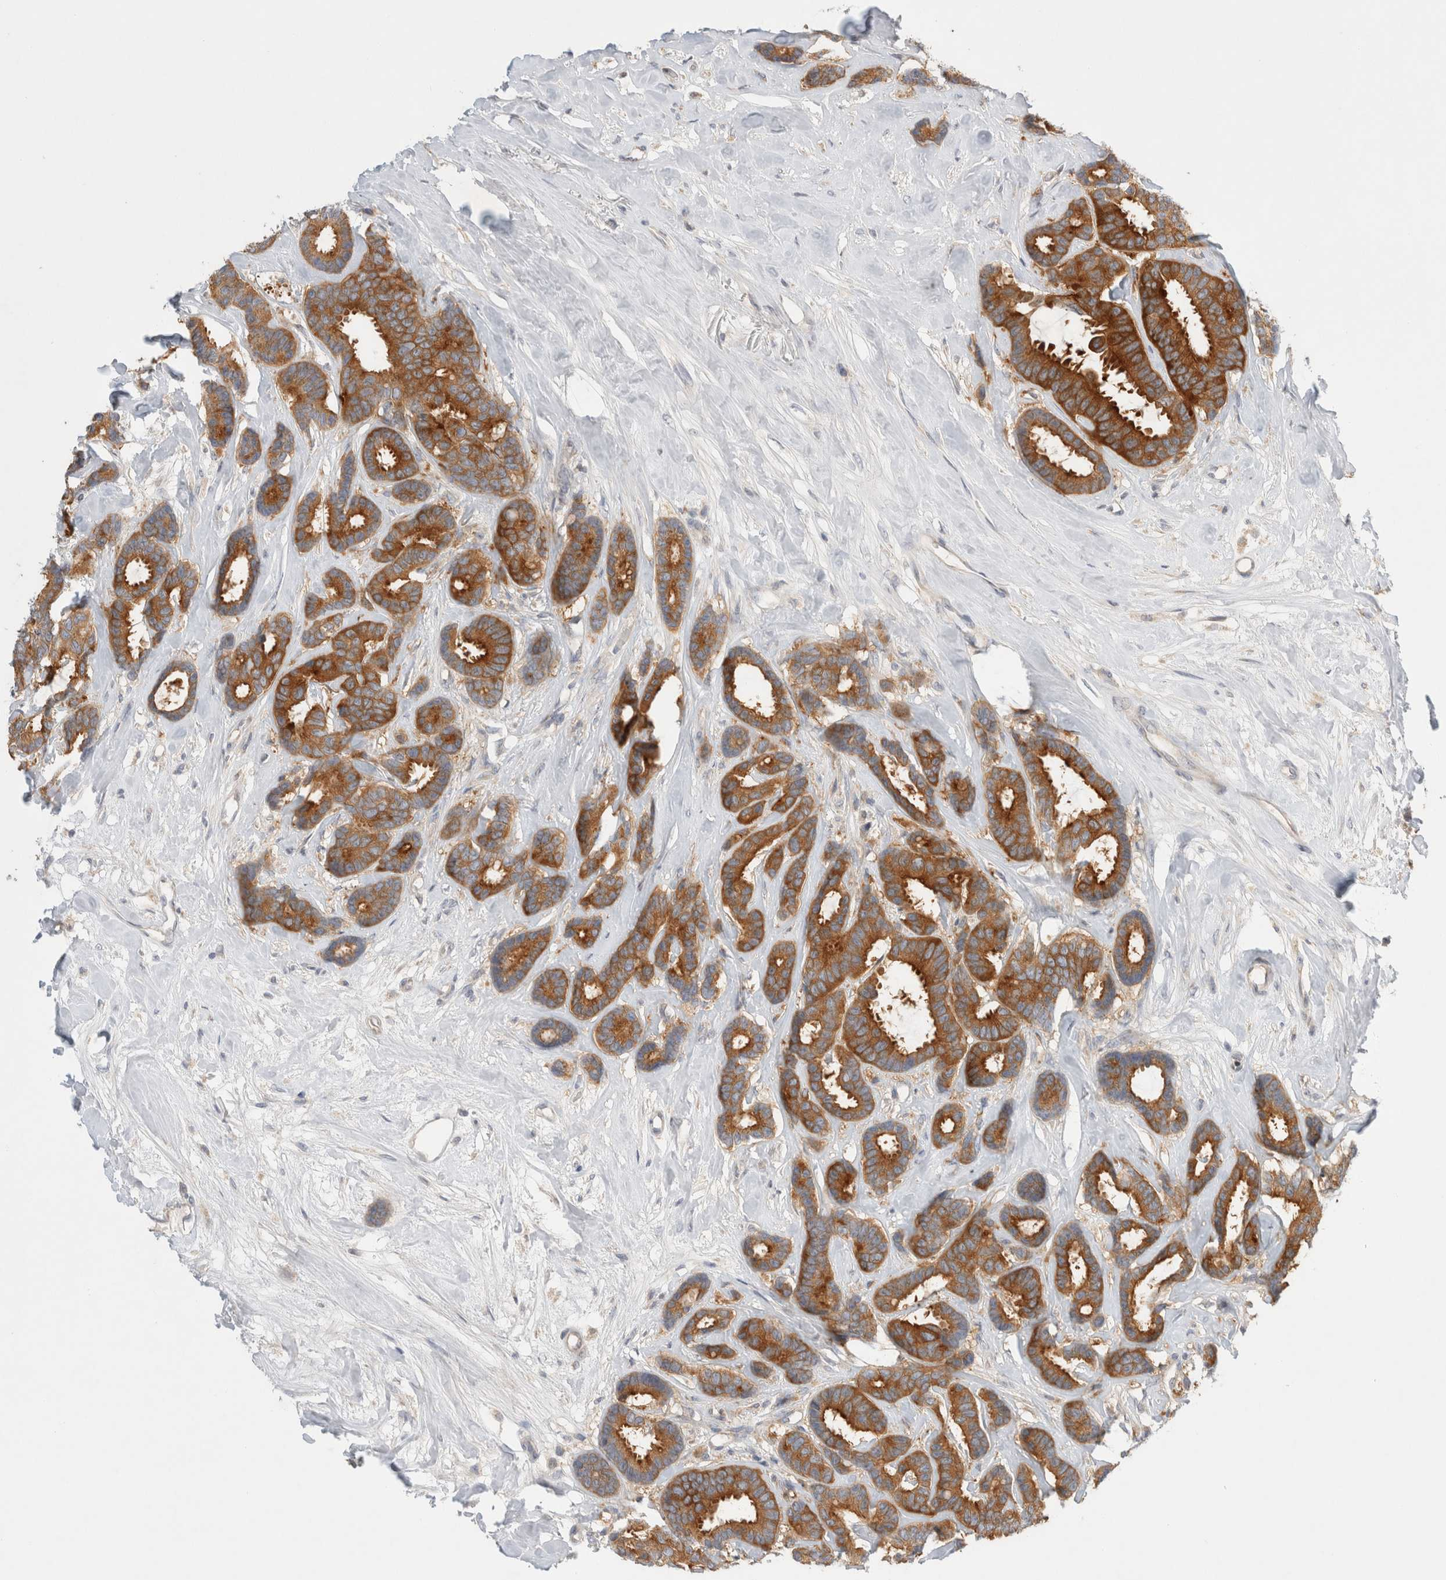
{"staining": {"intensity": "strong", "quantity": ">75%", "location": "cytoplasmic/membranous"}, "tissue": "breast cancer", "cell_type": "Tumor cells", "image_type": "cancer", "snomed": [{"axis": "morphology", "description": "Duct carcinoma"}, {"axis": "topography", "description": "Breast"}], "caption": "Brown immunohistochemical staining in human breast cancer displays strong cytoplasmic/membranous staining in approximately >75% of tumor cells.", "gene": "NEDD4L", "patient": {"sex": "female", "age": 87}}